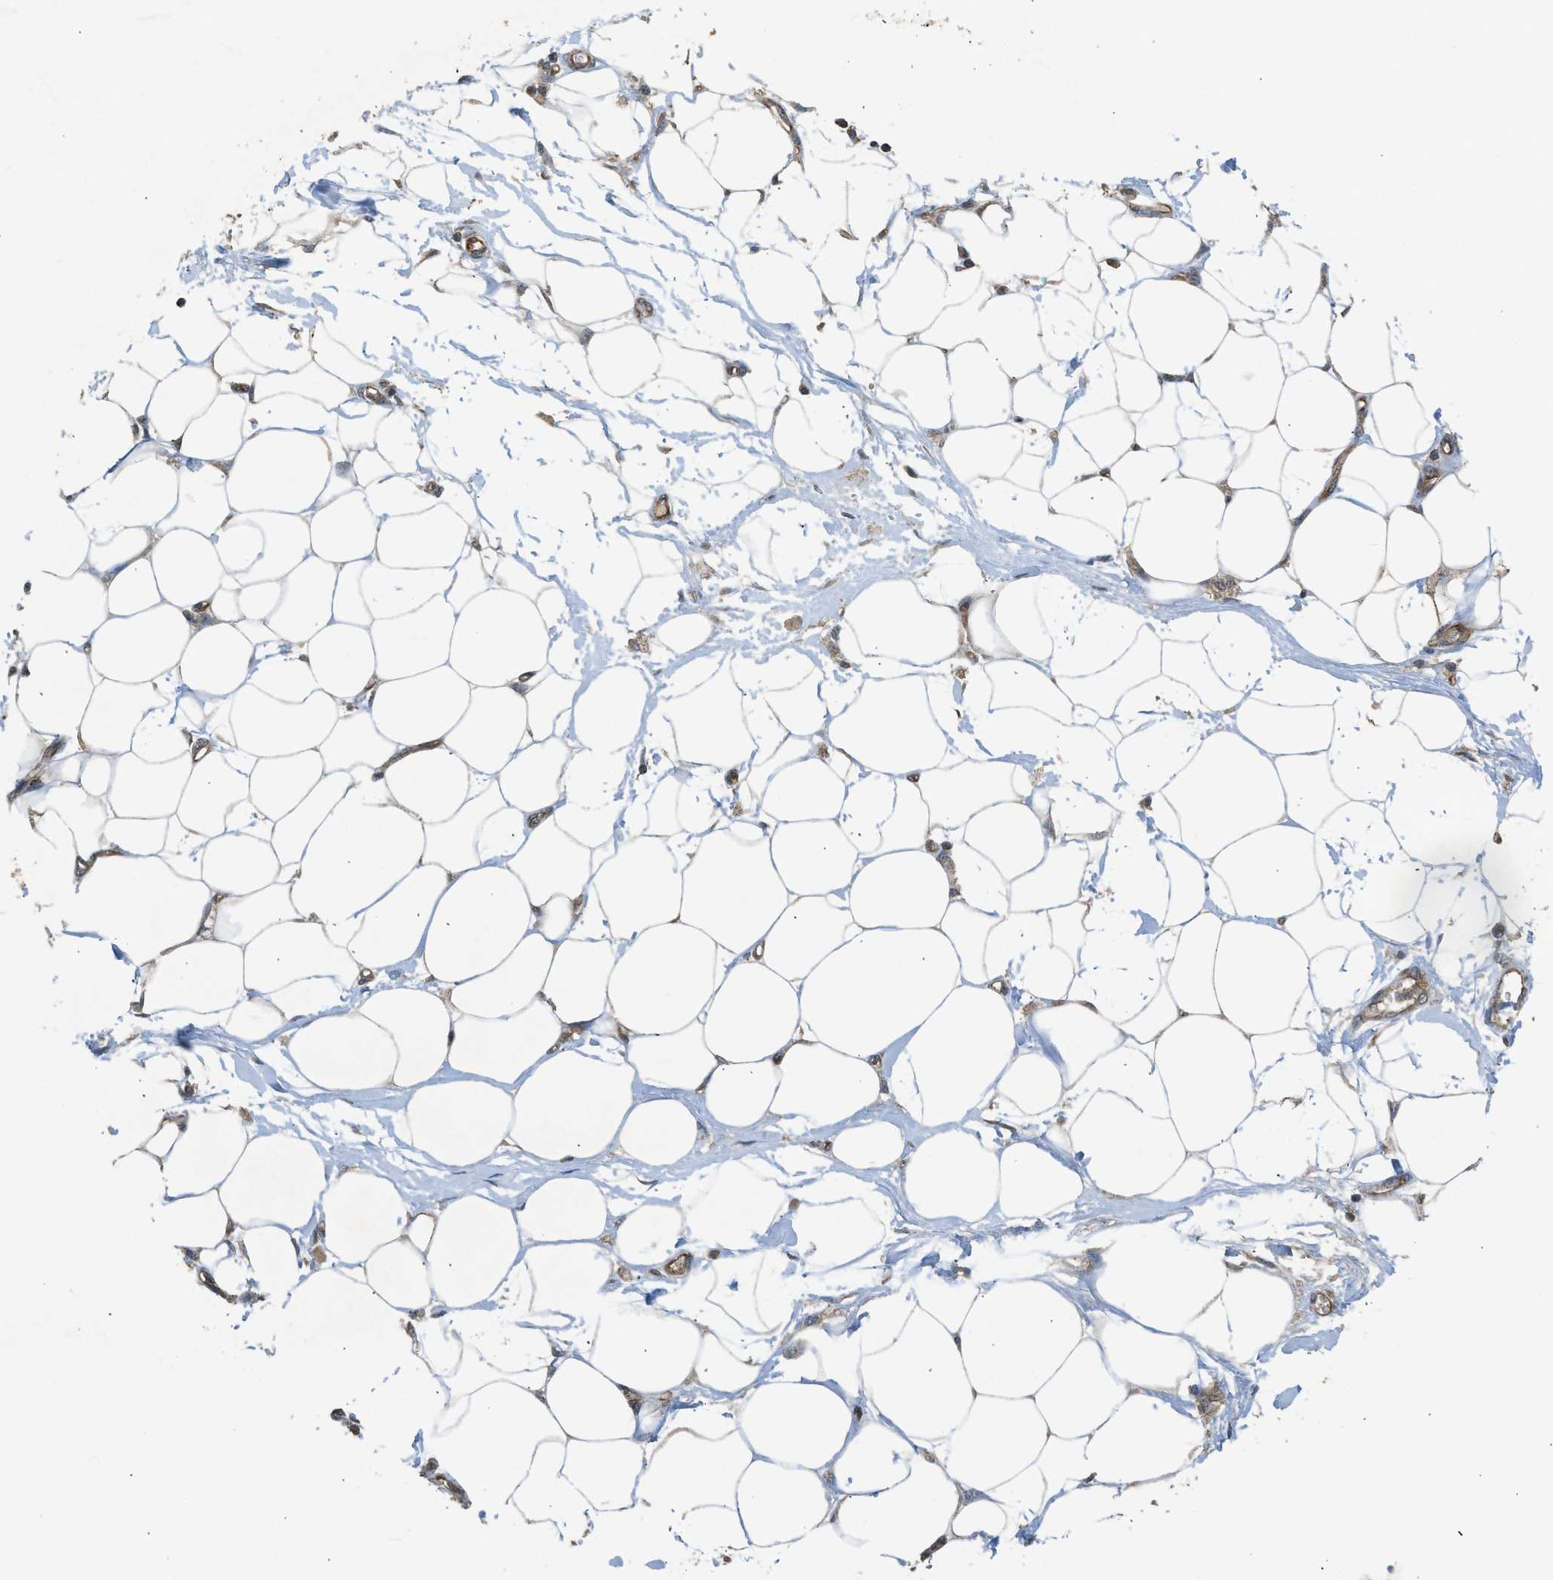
{"staining": {"intensity": "moderate", "quantity": ">75%", "location": "cytoplasmic/membranous"}, "tissue": "adipose tissue", "cell_type": "Adipocytes", "image_type": "normal", "snomed": [{"axis": "morphology", "description": "Normal tissue, NOS"}, {"axis": "morphology", "description": "Urothelial carcinoma, High grade"}, {"axis": "topography", "description": "Vascular tissue"}, {"axis": "topography", "description": "Urinary bladder"}], "caption": "Protein analysis of normal adipose tissue displays moderate cytoplasmic/membranous positivity in about >75% of adipocytes.", "gene": "HIP1R", "patient": {"sex": "female", "age": 56}}